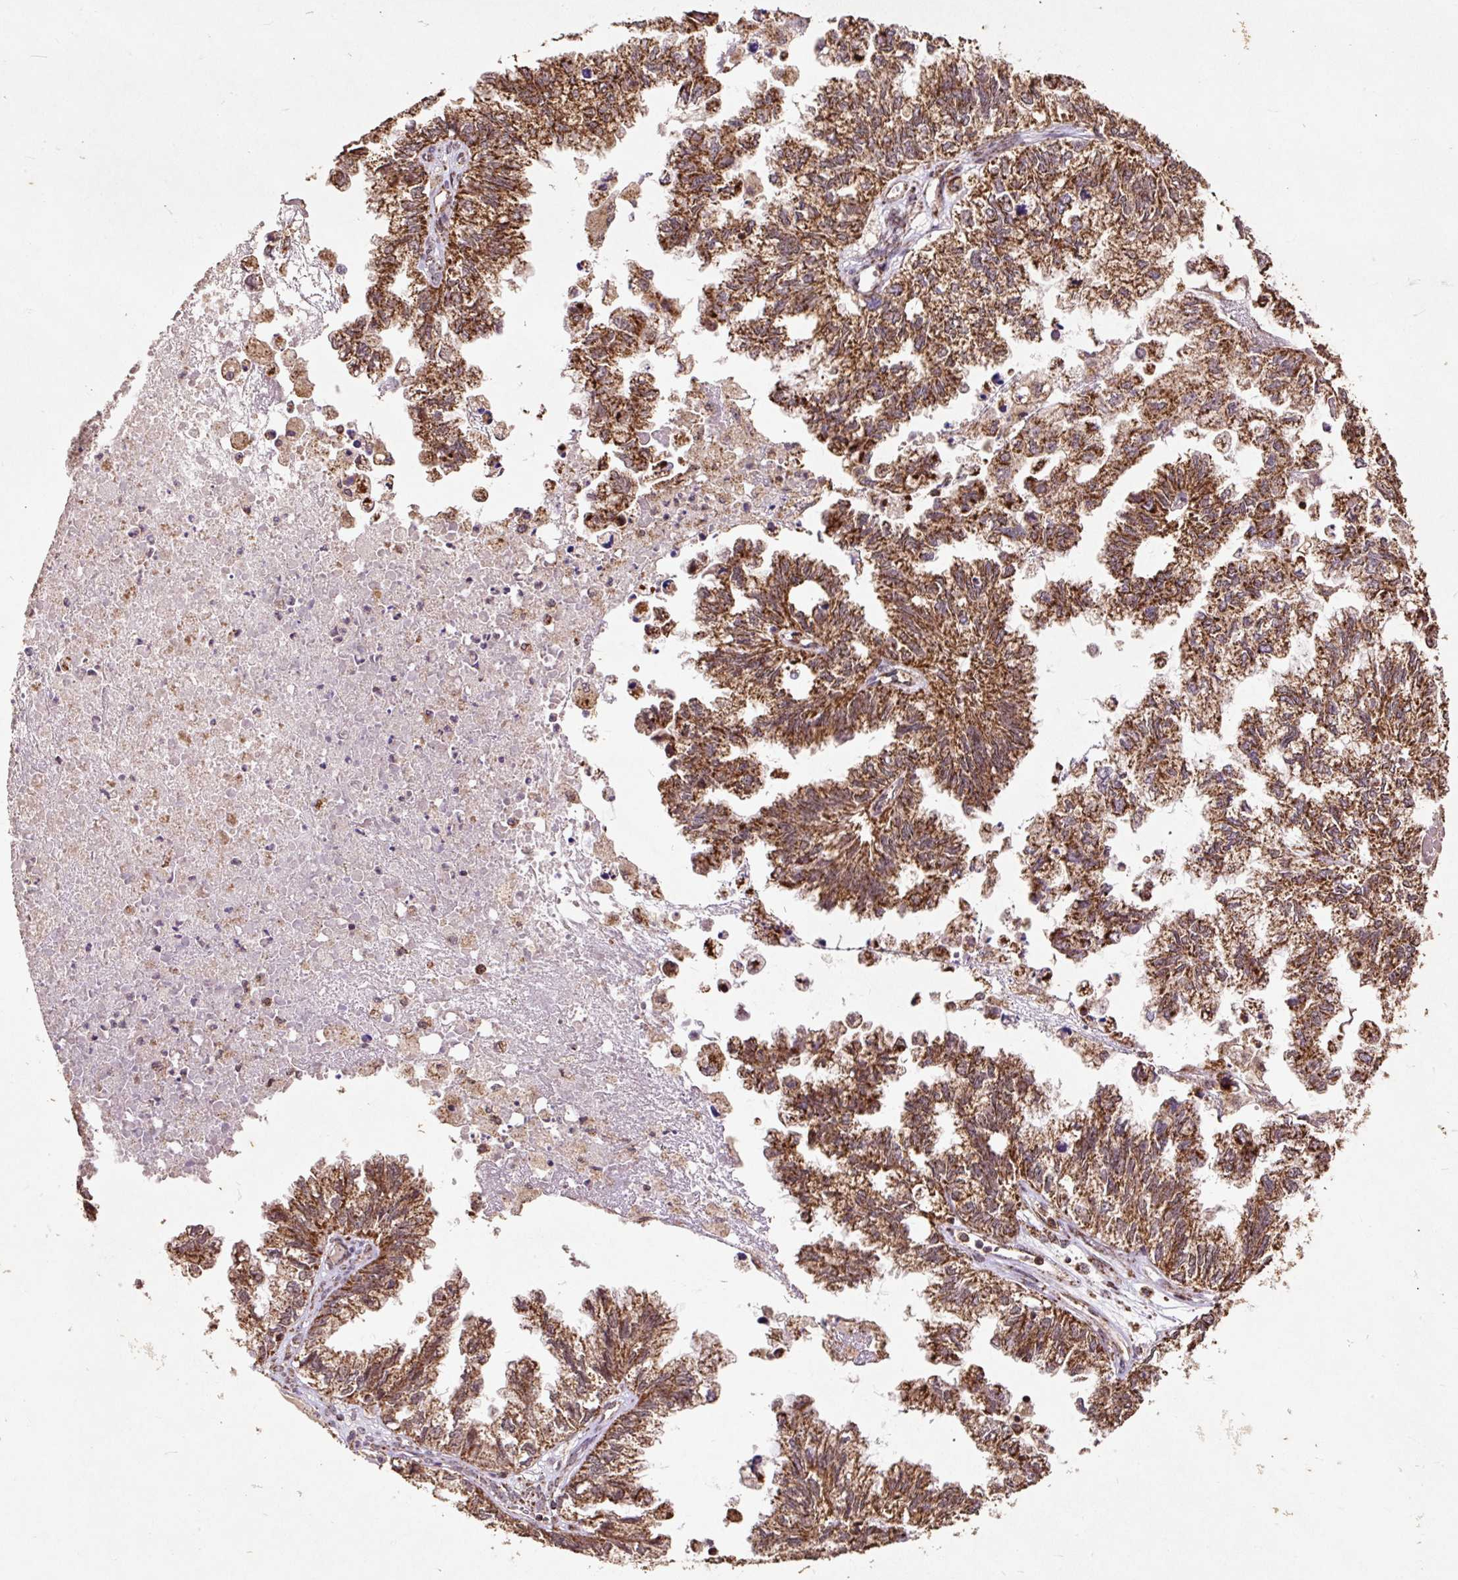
{"staining": {"intensity": "moderate", "quantity": ">75%", "location": "cytoplasmic/membranous"}, "tissue": "ovarian cancer", "cell_type": "Tumor cells", "image_type": "cancer", "snomed": [{"axis": "morphology", "description": "Cystadenocarcinoma, mucinous, NOS"}, {"axis": "topography", "description": "Ovary"}], "caption": "There is medium levels of moderate cytoplasmic/membranous expression in tumor cells of ovarian cancer (mucinous cystadenocarcinoma), as demonstrated by immunohistochemical staining (brown color).", "gene": "ATP5F1A", "patient": {"sex": "female", "age": 72}}